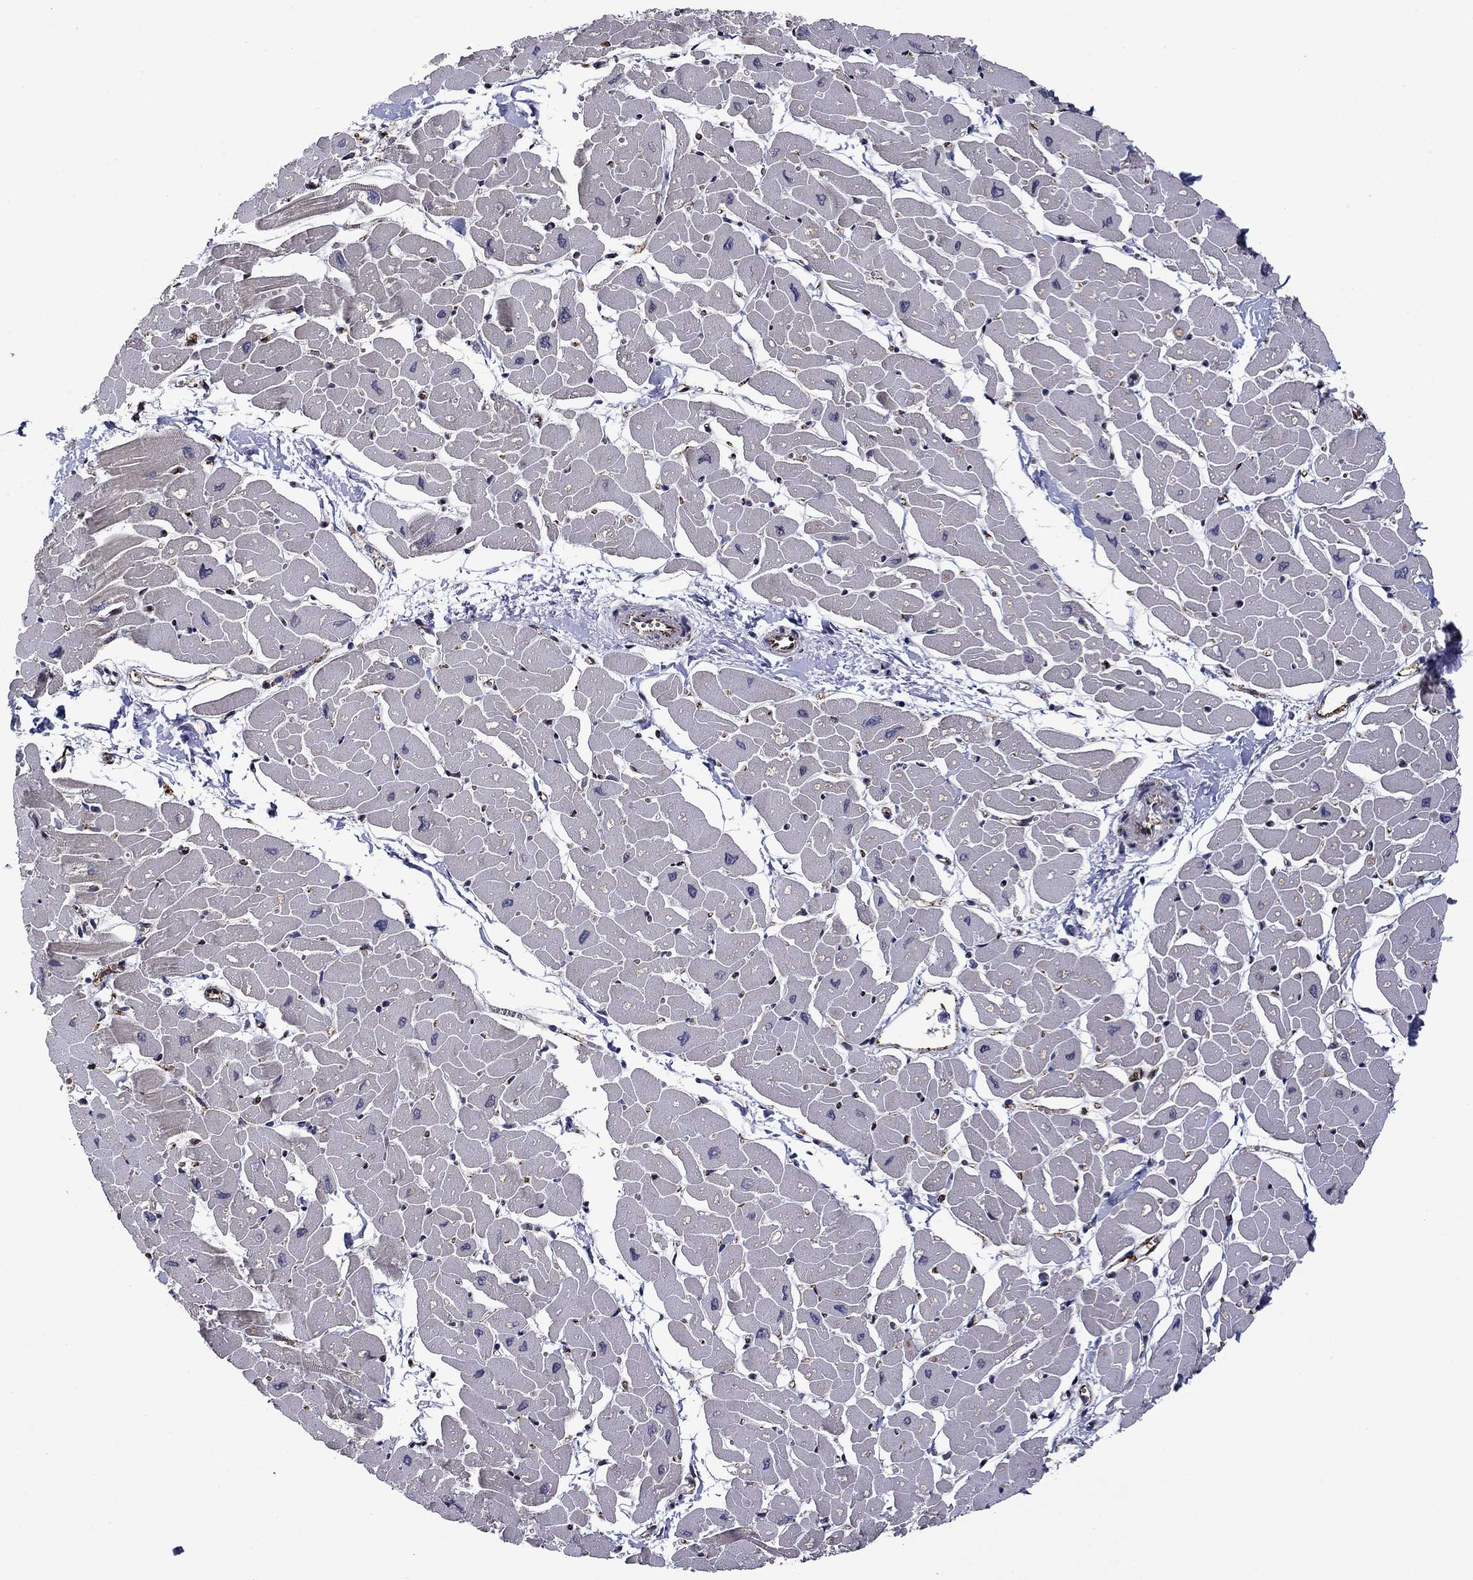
{"staining": {"intensity": "negative", "quantity": "none", "location": "none"}, "tissue": "heart muscle", "cell_type": "Cardiomyocytes", "image_type": "normal", "snomed": [{"axis": "morphology", "description": "Normal tissue, NOS"}, {"axis": "topography", "description": "Heart"}], "caption": "Immunohistochemistry of normal human heart muscle demonstrates no positivity in cardiomyocytes.", "gene": "SLITRK1", "patient": {"sex": "male", "age": 57}}